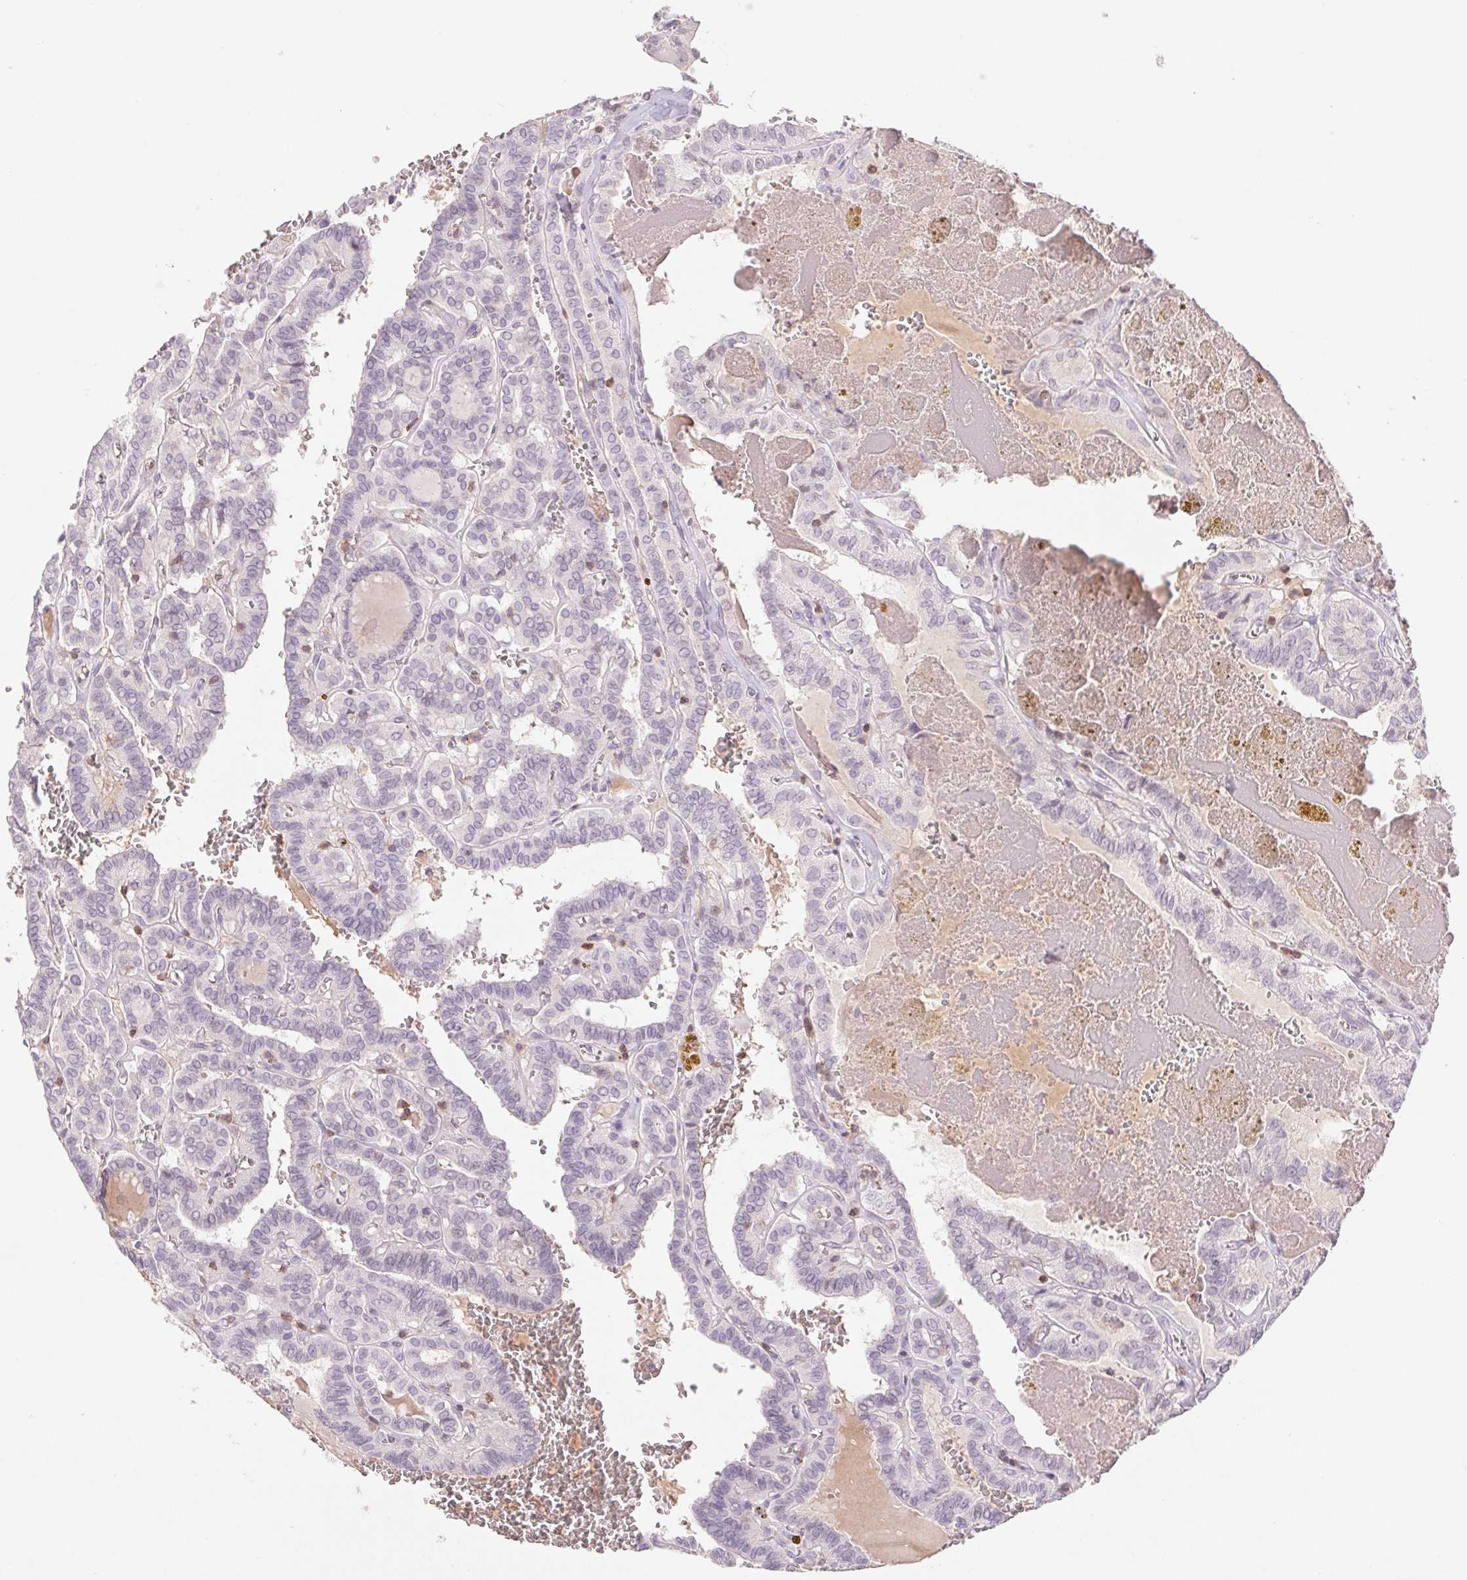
{"staining": {"intensity": "negative", "quantity": "none", "location": "none"}, "tissue": "thyroid cancer", "cell_type": "Tumor cells", "image_type": "cancer", "snomed": [{"axis": "morphology", "description": "Papillary adenocarcinoma, NOS"}, {"axis": "topography", "description": "Thyroid gland"}], "caption": "There is no significant staining in tumor cells of thyroid cancer.", "gene": "KIF26A", "patient": {"sex": "female", "age": 21}}